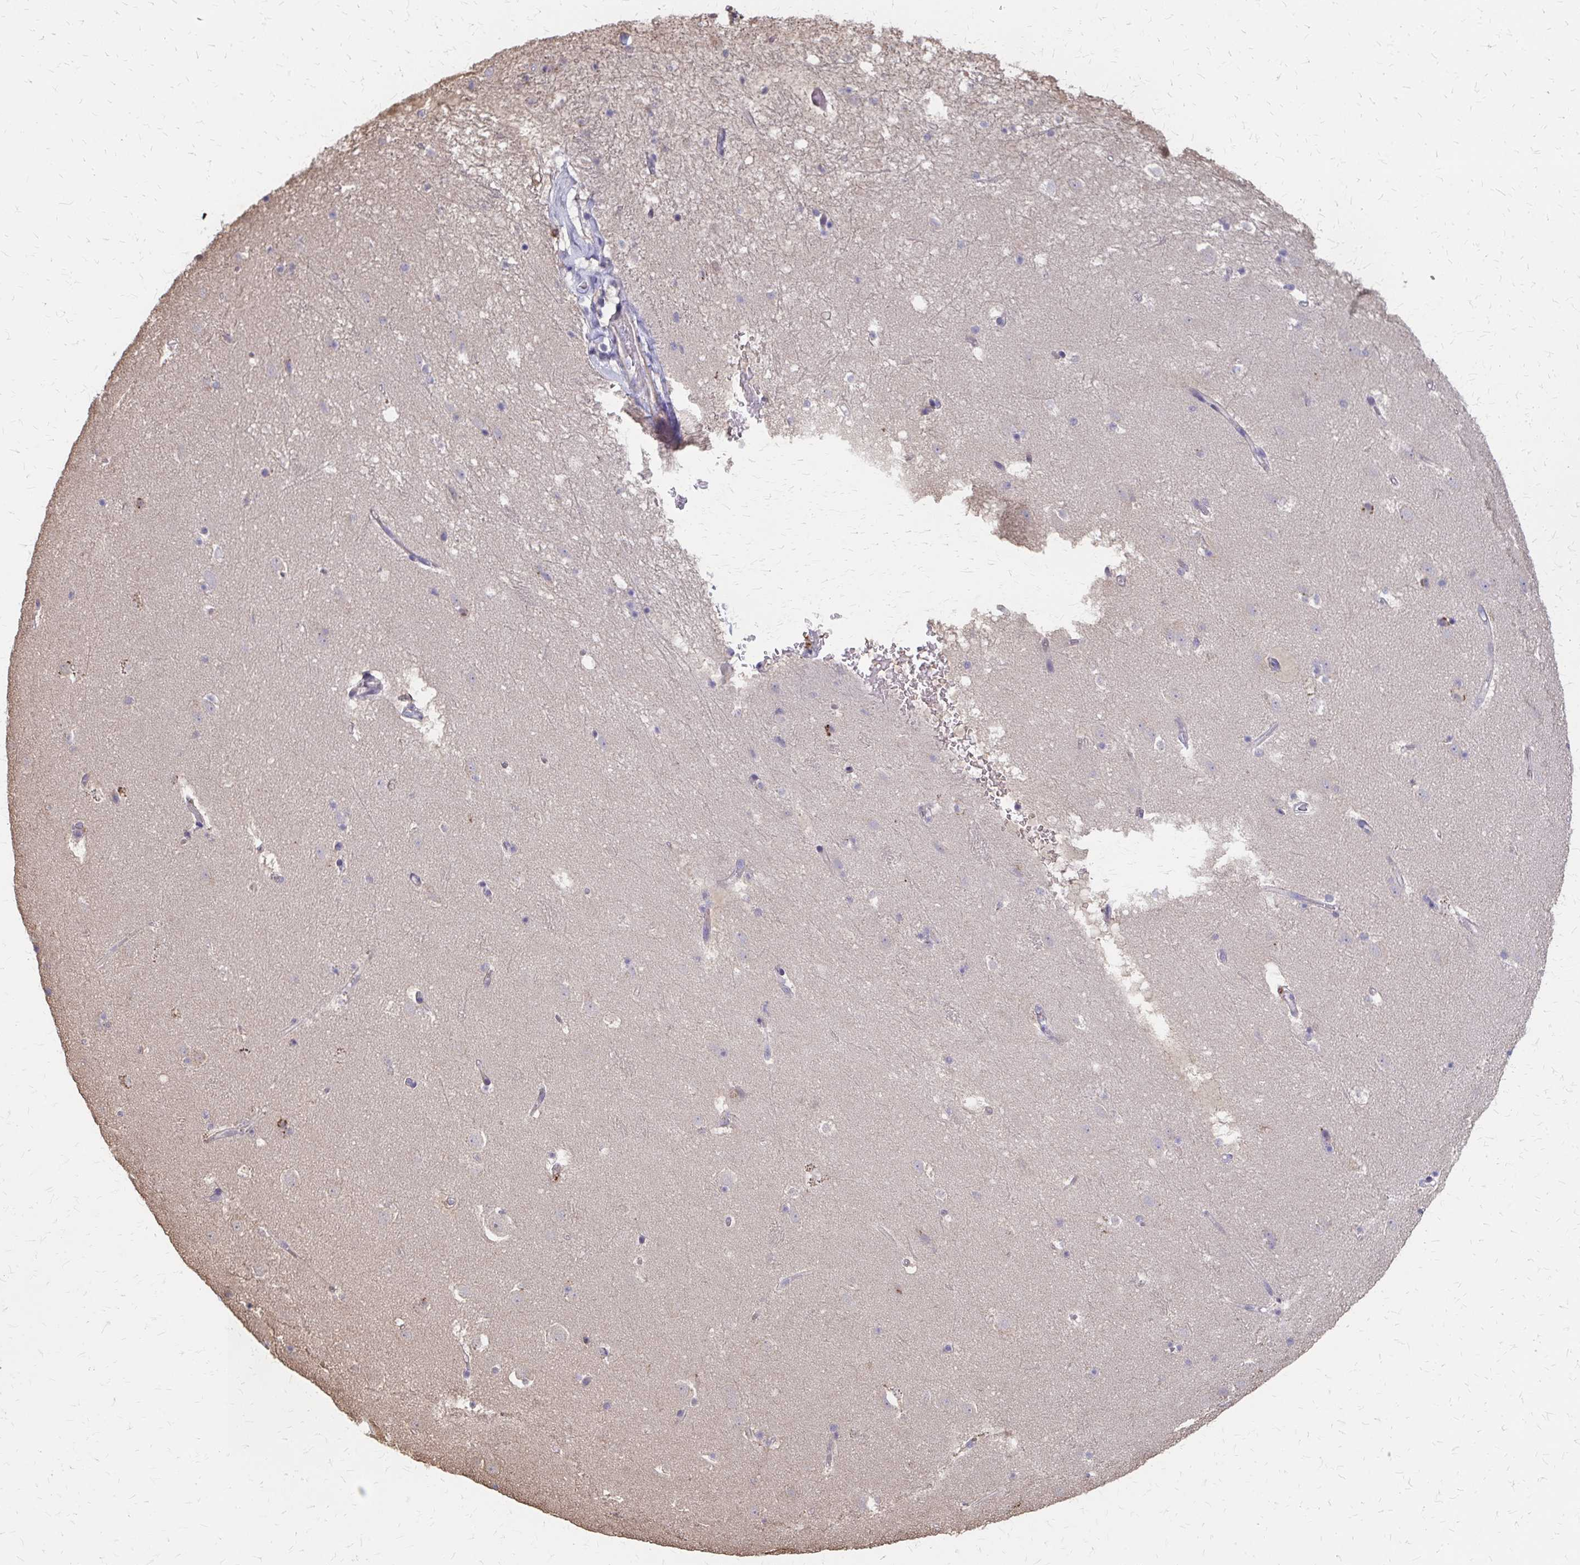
{"staining": {"intensity": "weak", "quantity": "<25%", "location": "cytoplasmic/membranous"}, "tissue": "caudate", "cell_type": "Glial cells", "image_type": "normal", "snomed": [{"axis": "morphology", "description": "Normal tissue, NOS"}, {"axis": "topography", "description": "Lateral ventricle wall"}], "caption": "A high-resolution image shows immunohistochemistry (IHC) staining of normal caudate, which demonstrates no significant expression in glial cells.", "gene": "IFI44L", "patient": {"sex": "male", "age": 37}}